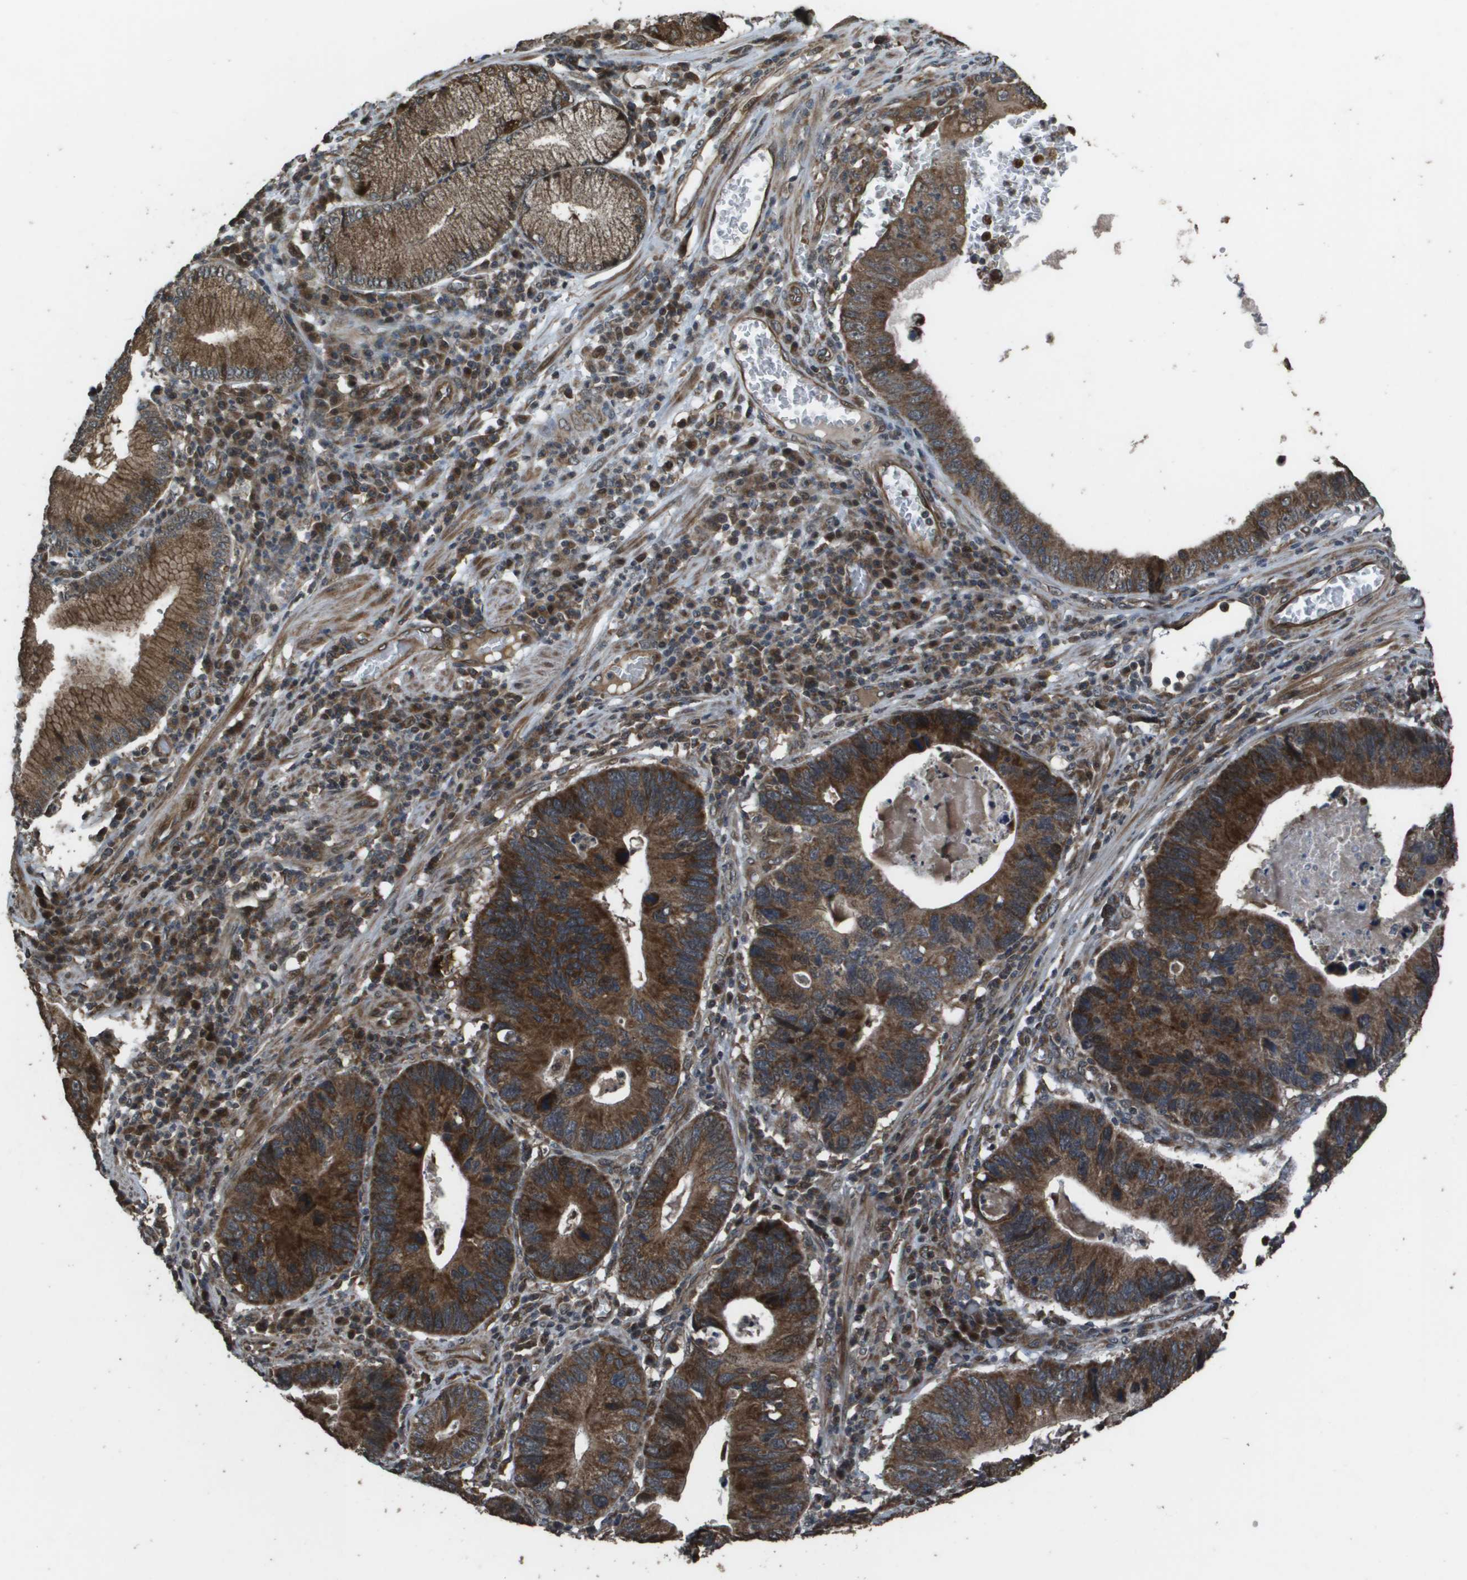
{"staining": {"intensity": "strong", "quantity": ">75%", "location": "cytoplasmic/membranous"}, "tissue": "stomach cancer", "cell_type": "Tumor cells", "image_type": "cancer", "snomed": [{"axis": "morphology", "description": "Adenocarcinoma, NOS"}, {"axis": "topography", "description": "Stomach"}], "caption": "IHC staining of stomach cancer, which displays high levels of strong cytoplasmic/membranous staining in about >75% of tumor cells indicating strong cytoplasmic/membranous protein expression. The staining was performed using DAB (3,3'-diaminobenzidine) (brown) for protein detection and nuclei were counterstained in hematoxylin (blue).", "gene": "FIG4", "patient": {"sex": "male", "age": 59}}